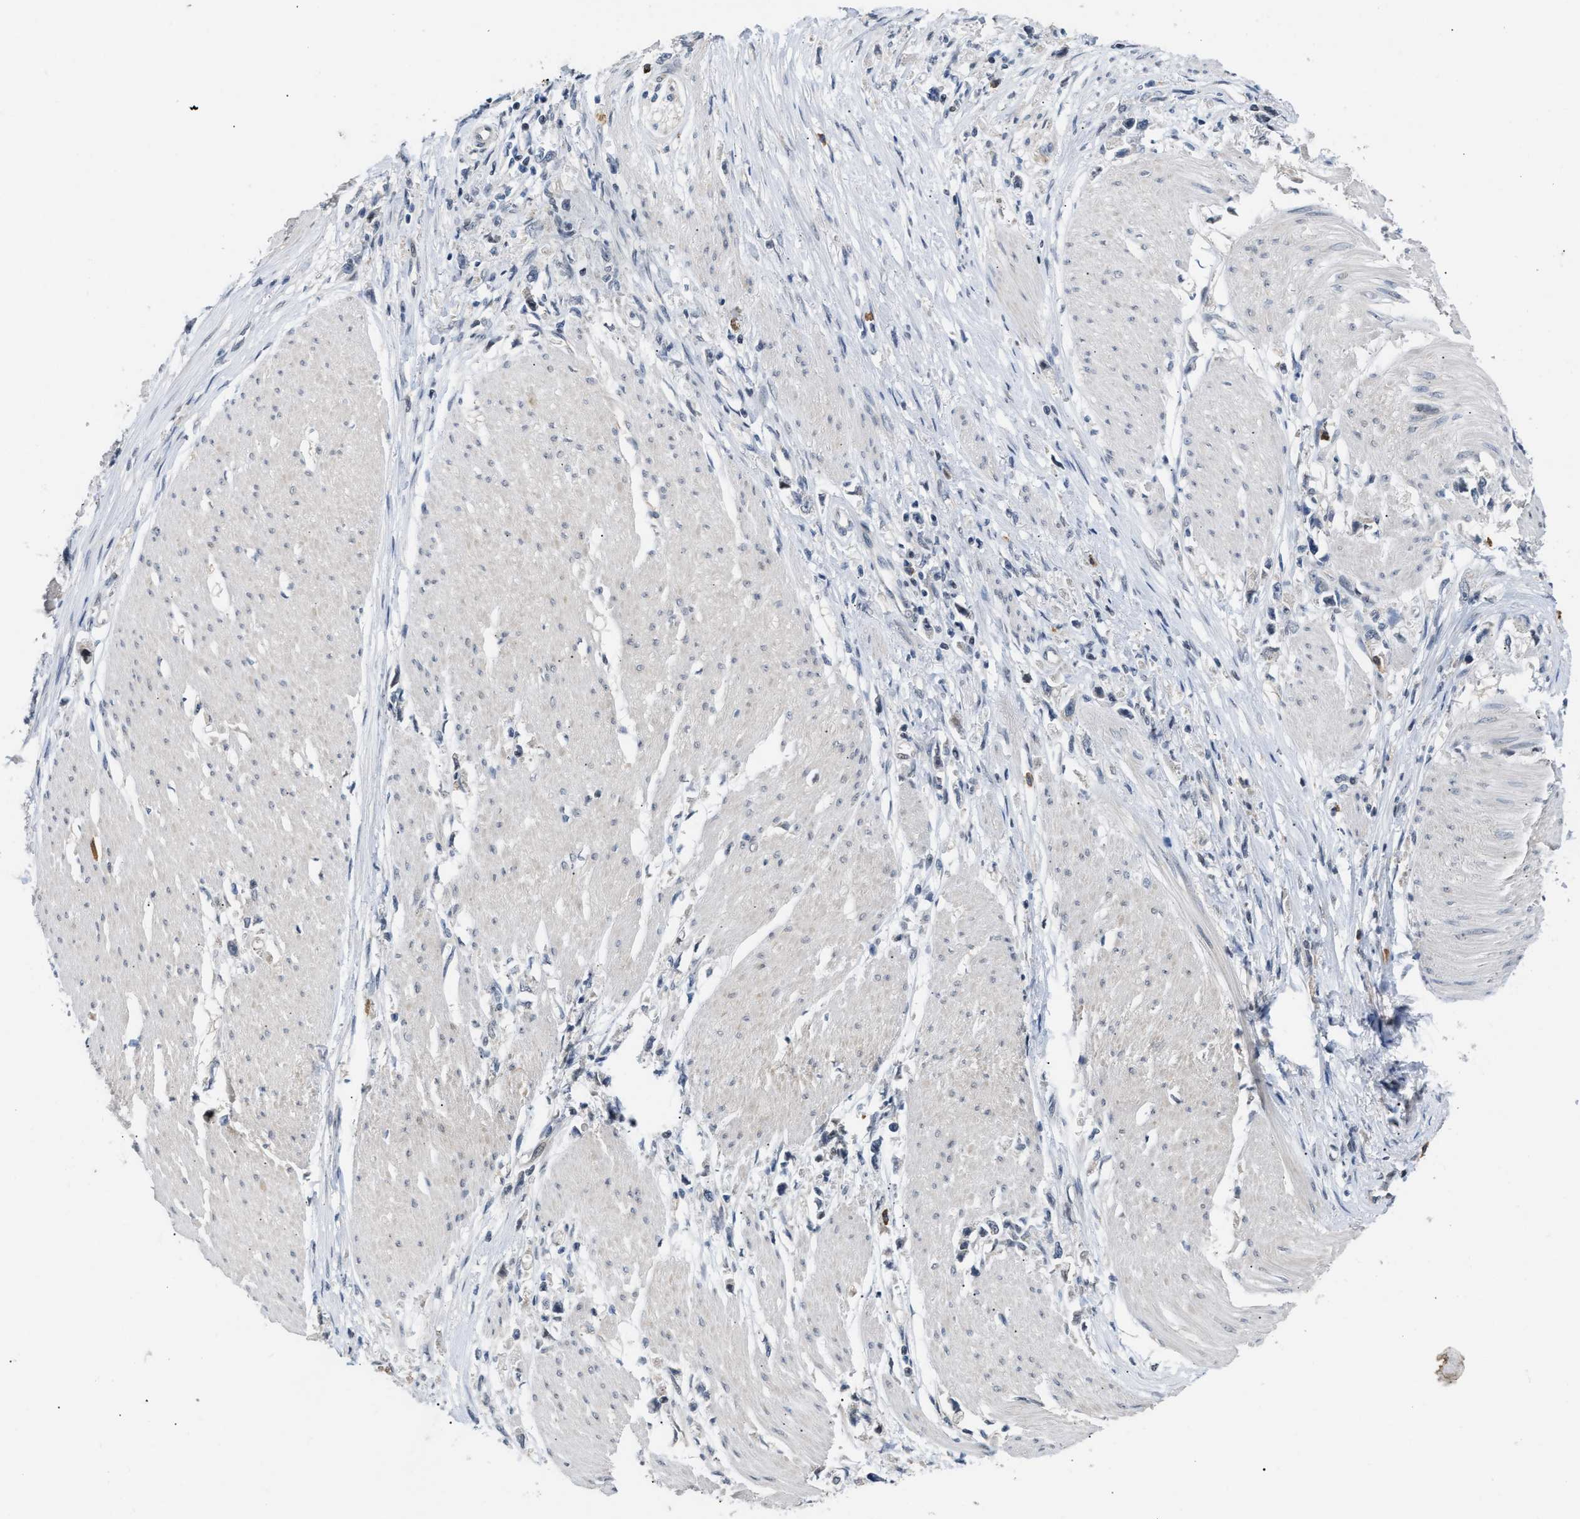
{"staining": {"intensity": "negative", "quantity": "none", "location": "none"}, "tissue": "stomach cancer", "cell_type": "Tumor cells", "image_type": "cancer", "snomed": [{"axis": "morphology", "description": "Adenocarcinoma, NOS"}, {"axis": "topography", "description": "Stomach"}], "caption": "There is no significant positivity in tumor cells of stomach adenocarcinoma. (DAB immunohistochemistry (IHC) with hematoxylin counter stain).", "gene": "TXNRD3", "patient": {"sex": "female", "age": 59}}